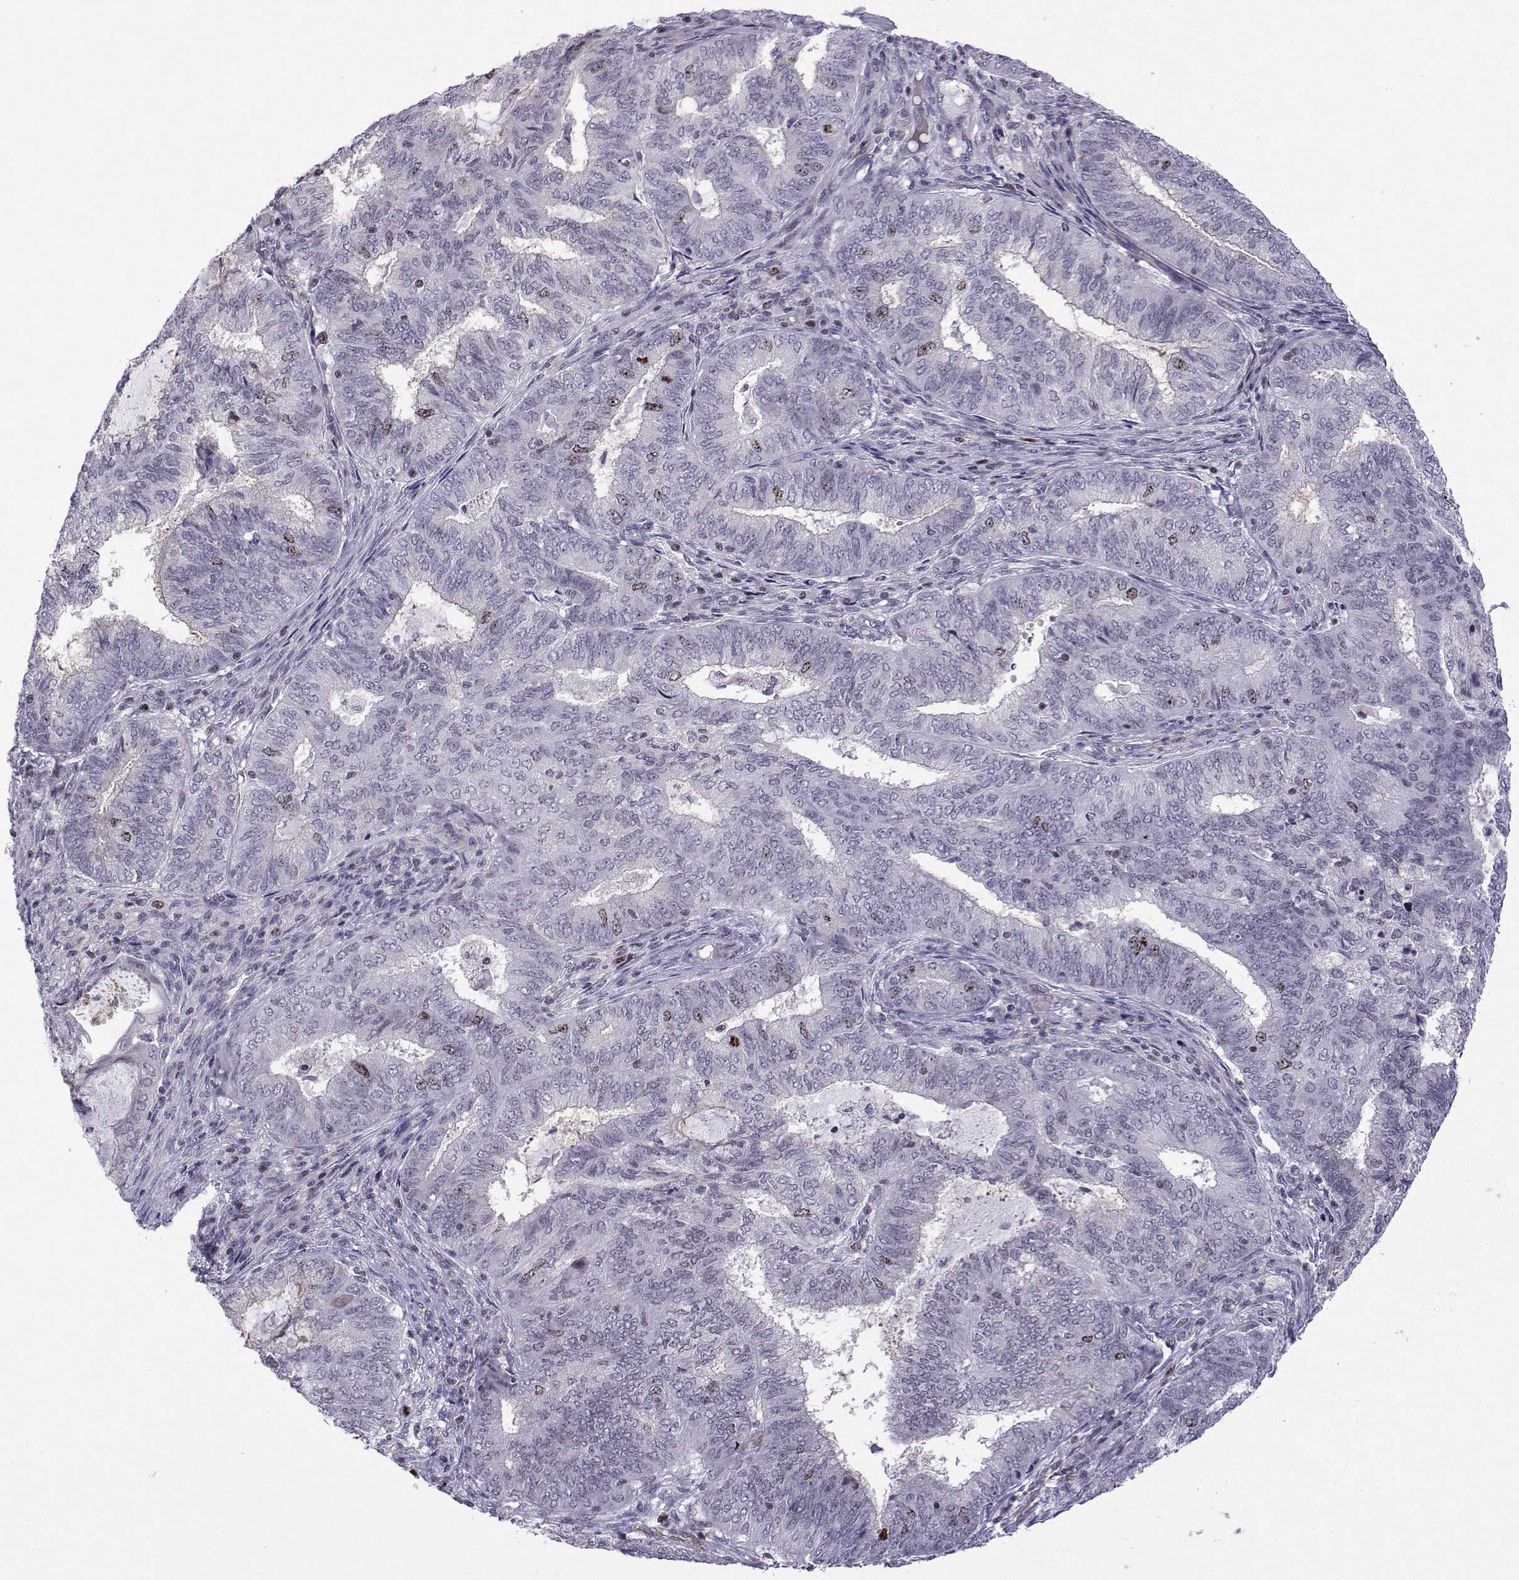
{"staining": {"intensity": "moderate", "quantity": "<25%", "location": "cytoplasmic/membranous,nuclear"}, "tissue": "endometrial cancer", "cell_type": "Tumor cells", "image_type": "cancer", "snomed": [{"axis": "morphology", "description": "Adenocarcinoma, NOS"}, {"axis": "topography", "description": "Endometrium"}], "caption": "Moderate cytoplasmic/membranous and nuclear protein expression is present in about <25% of tumor cells in endometrial adenocarcinoma.", "gene": "INCENP", "patient": {"sex": "female", "age": 62}}